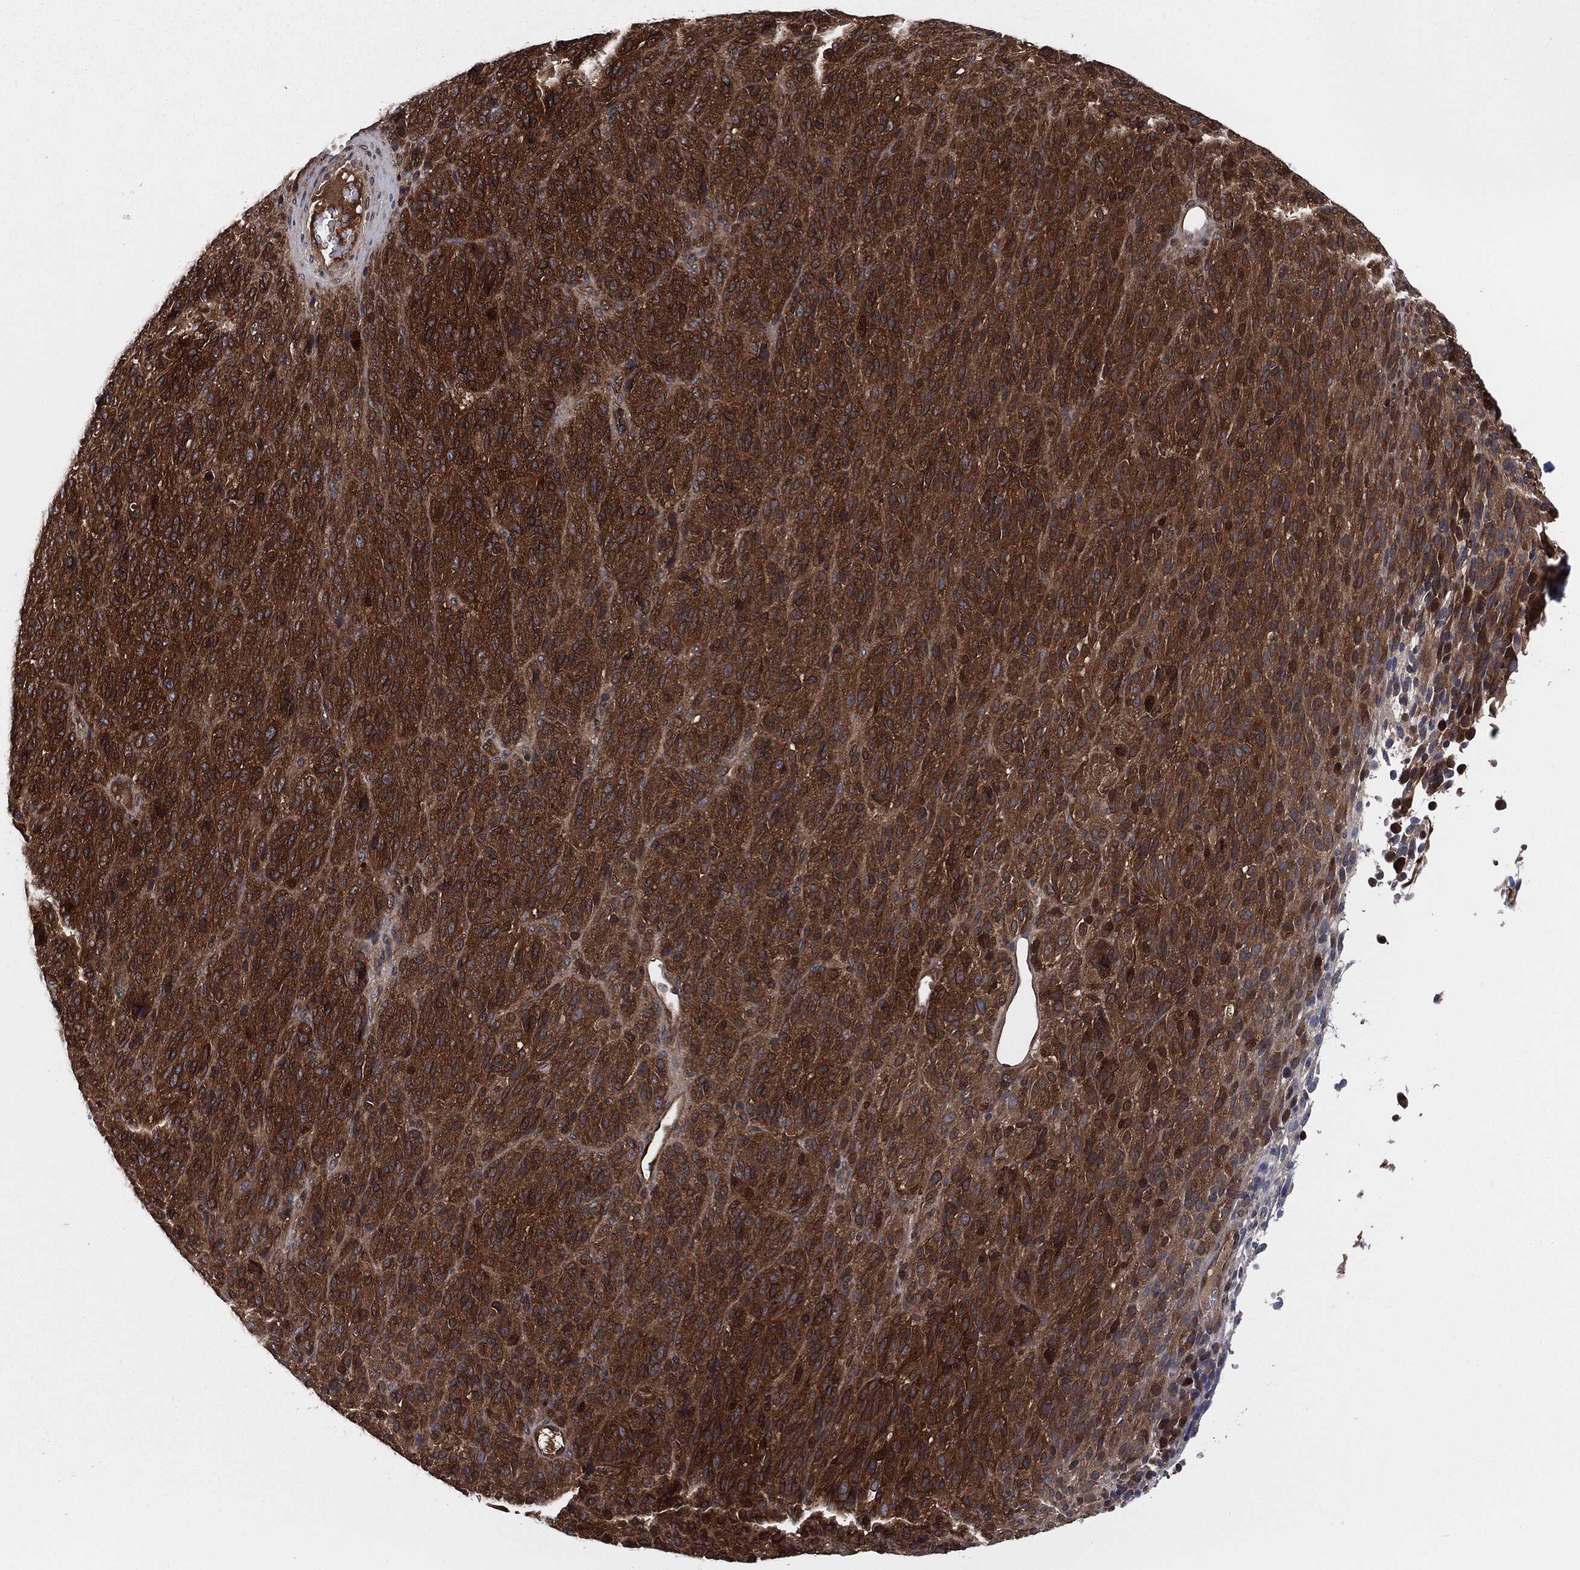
{"staining": {"intensity": "strong", "quantity": ">75%", "location": "cytoplasmic/membranous"}, "tissue": "melanoma", "cell_type": "Tumor cells", "image_type": "cancer", "snomed": [{"axis": "morphology", "description": "Malignant melanoma, Metastatic site"}, {"axis": "topography", "description": "Brain"}], "caption": "Strong cytoplasmic/membranous expression for a protein is present in approximately >75% of tumor cells of melanoma using immunohistochemistry (IHC).", "gene": "XPNPEP1", "patient": {"sex": "female", "age": 56}}